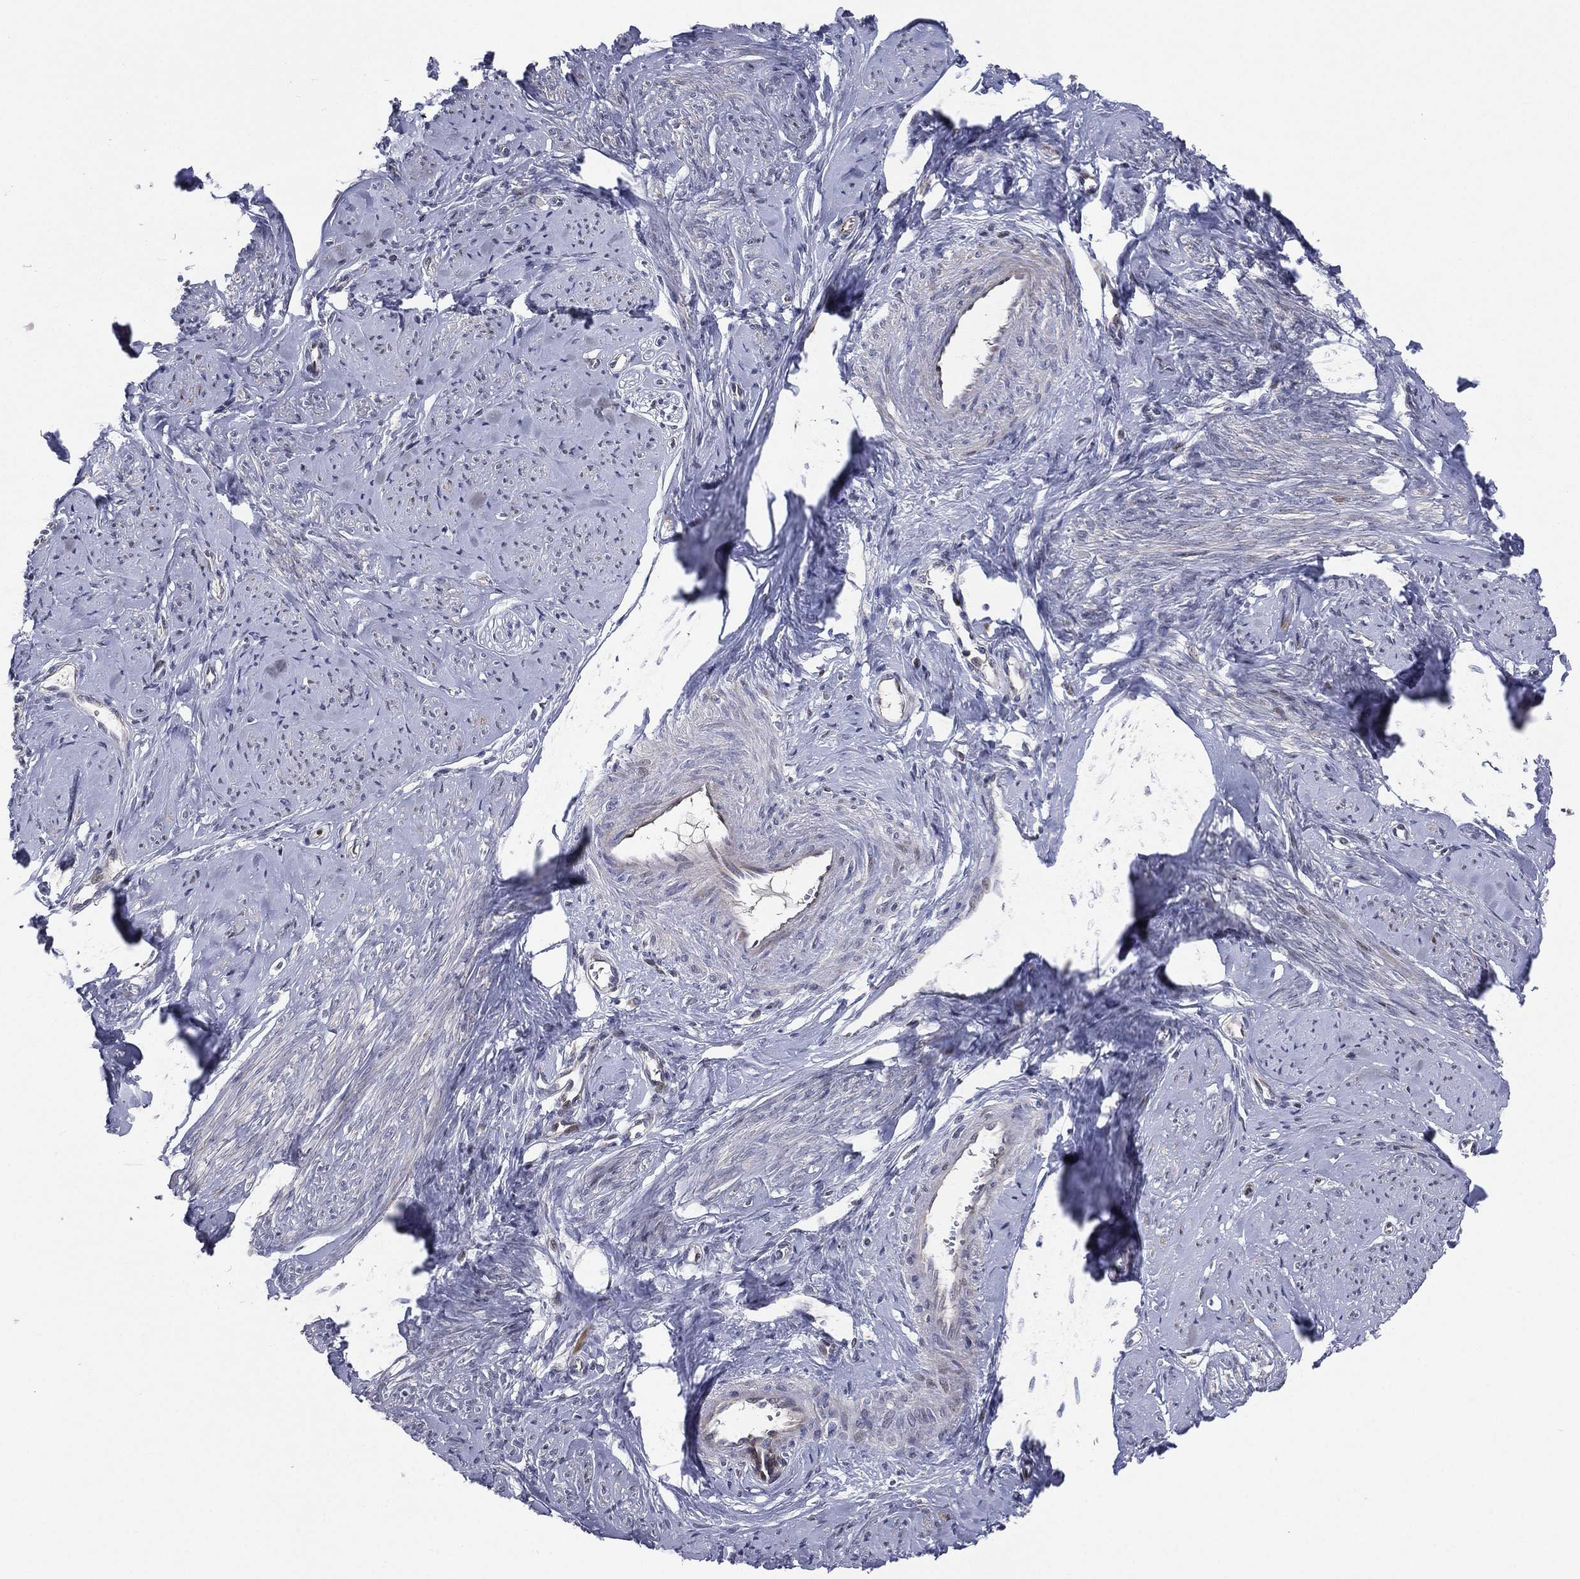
{"staining": {"intensity": "moderate", "quantity": "25%-75%", "location": "cytoplasmic/membranous"}, "tissue": "smooth muscle", "cell_type": "Smooth muscle cells", "image_type": "normal", "snomed": [{"axis": "morphology", "description": "Normal tissue, NOS"}, {"axis": "topography", "description": "Smooth muscle"}], "caption": "The image displays immunohistochemical staining of normal smooth muscle. There is moderate cytoplasmic/membranous staining is appreciated in approximately 25%-75% of smooth muscle cells. The staining was performed using DAB (3,3'-diaminobenzidine) to visualize the protein expression in brown, while the nuclei were stained in blue with hematoxylin (Magnification: 20x).", "gene": "UTP14A", "patient": {"sex": "female", "age": 48}}